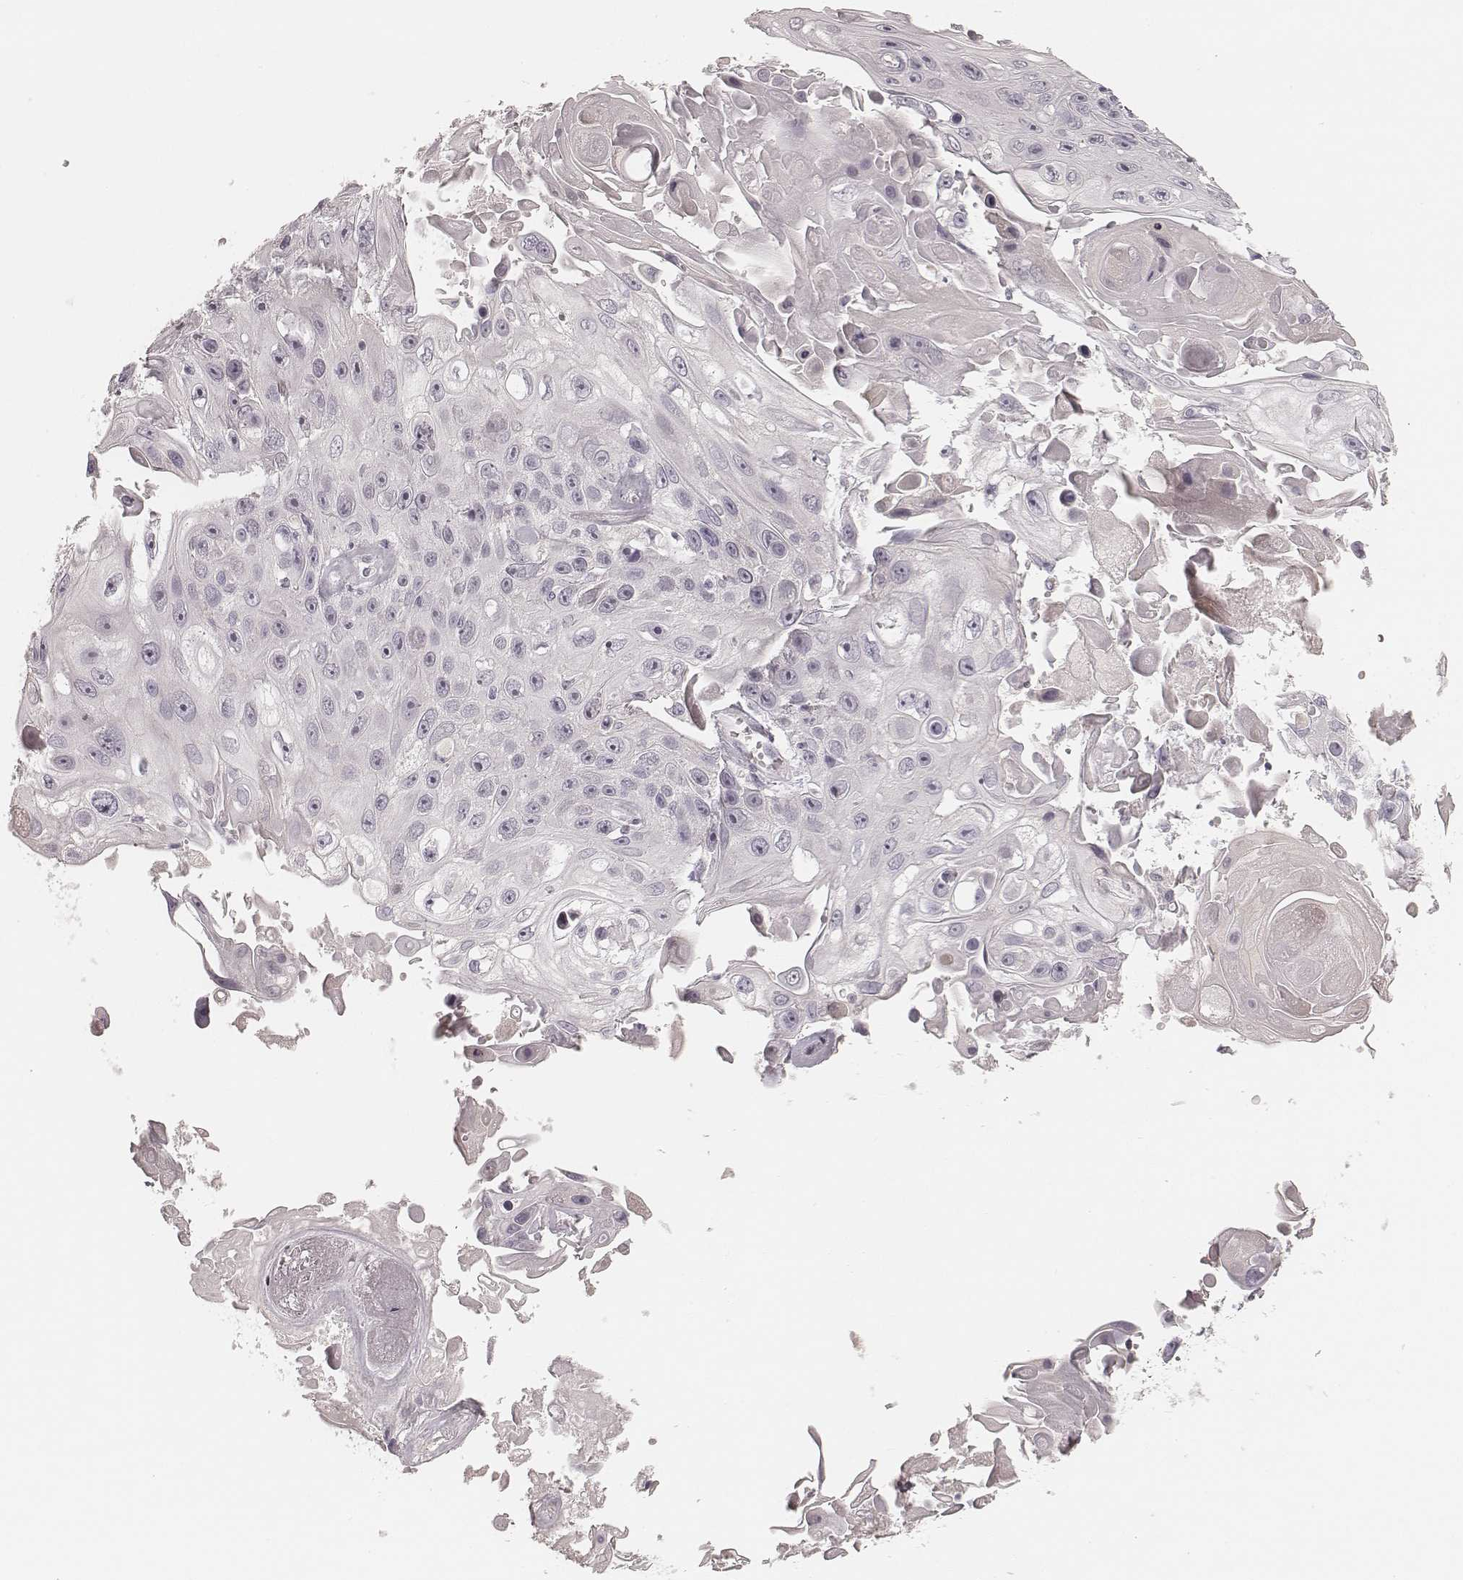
{"staining": {"intensity": "negative", "quantity": "none", "location": "none"}, "tissue": "skin cancer", "cell_type": "Tumor cells", "image_type": "cancer", "snomed": [{"axis": "morphology", "description": "Squamous cell carcinoma, NOS"}, {"axis": "topography", "description": "Skin"}], "caption": "A high-resolution image shows IHC staining of skin cancer (squamous cell carcinoma), which exhibits no significant positivity in tumor cells. (DAB (3,3'-diaminobenzidine) immunohistochemistry (IHC), high magnification).", "gene": "SPATA24", "patient": {"sex": "male", "age": 82}}